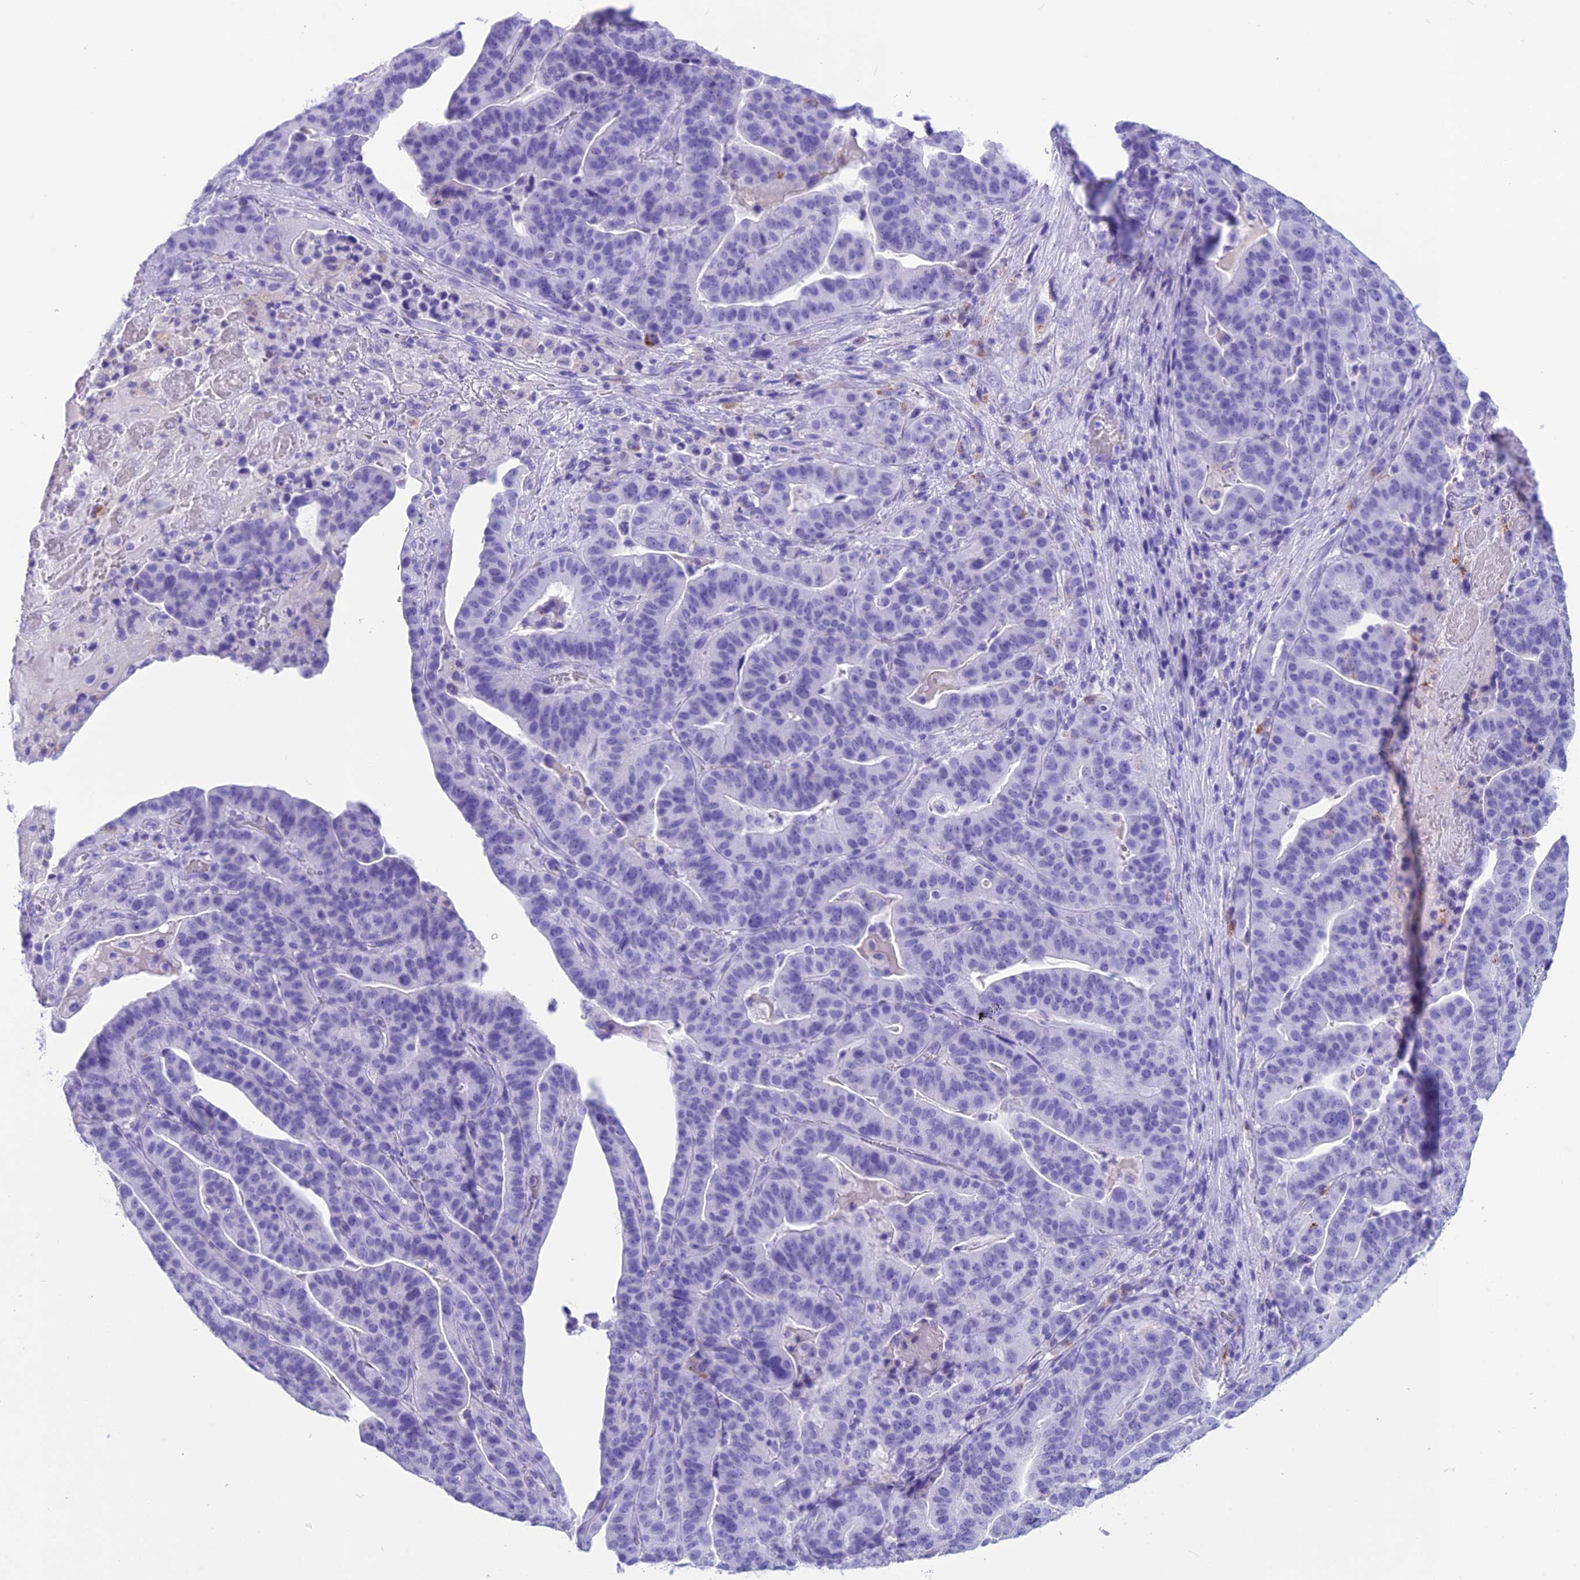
{"staining": {"intensity": "negative", "quantity": "none", "location": "none"}, "tissue": "stomach cancer", "cell_type": "Tumor cells", "image_type": "cancer", "snomed": [{"axis": "morphology", "description": "Adenocarcinoma, NOS"}, {"axis": "topography", "description": "Stomach"}], "caption": "There is no significant expression in tumor cells of stomach cancer.", "gene": "TRAM1L1", "patient": {"sex": "male", "age": 48}}